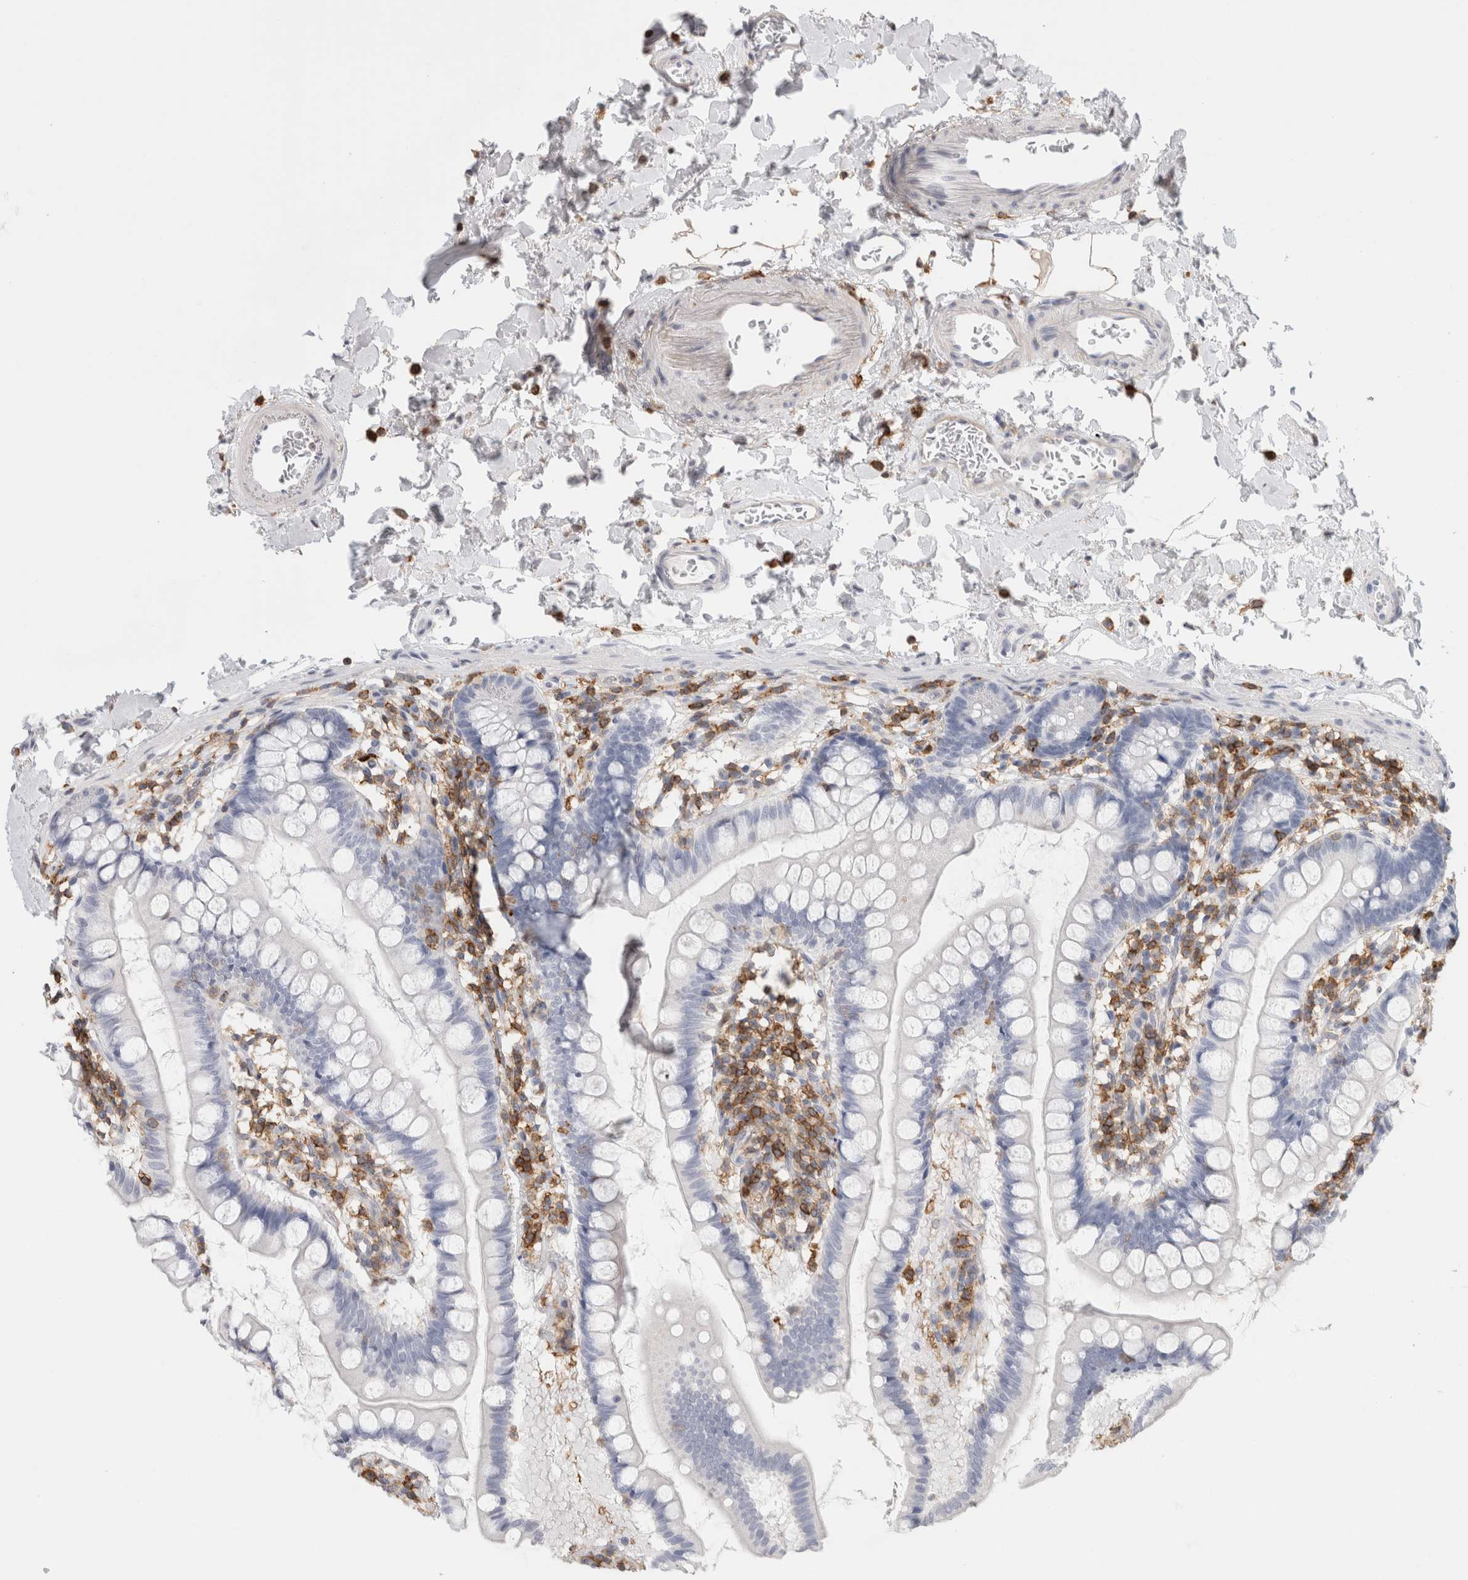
{"staining": {"intensity": "negative", "quantity": "none", "location": "none"}, "tissue": "small intestine", "cell_type": "Glandular cells", "image_type": "normal", "snomed": [{"axis": "morphology", "description": "Normal tissue, NOS"}, {"axis": "topography", "description": "Small intestine"}], "caption": "IHC micrograph of normal human small intestine stained for a protein (brown), which exhibits no expression in glandular cells. Nuclei are stained in blue.", "gene": "P2RY2", "patient": {"sex": "female", "age": 84}}